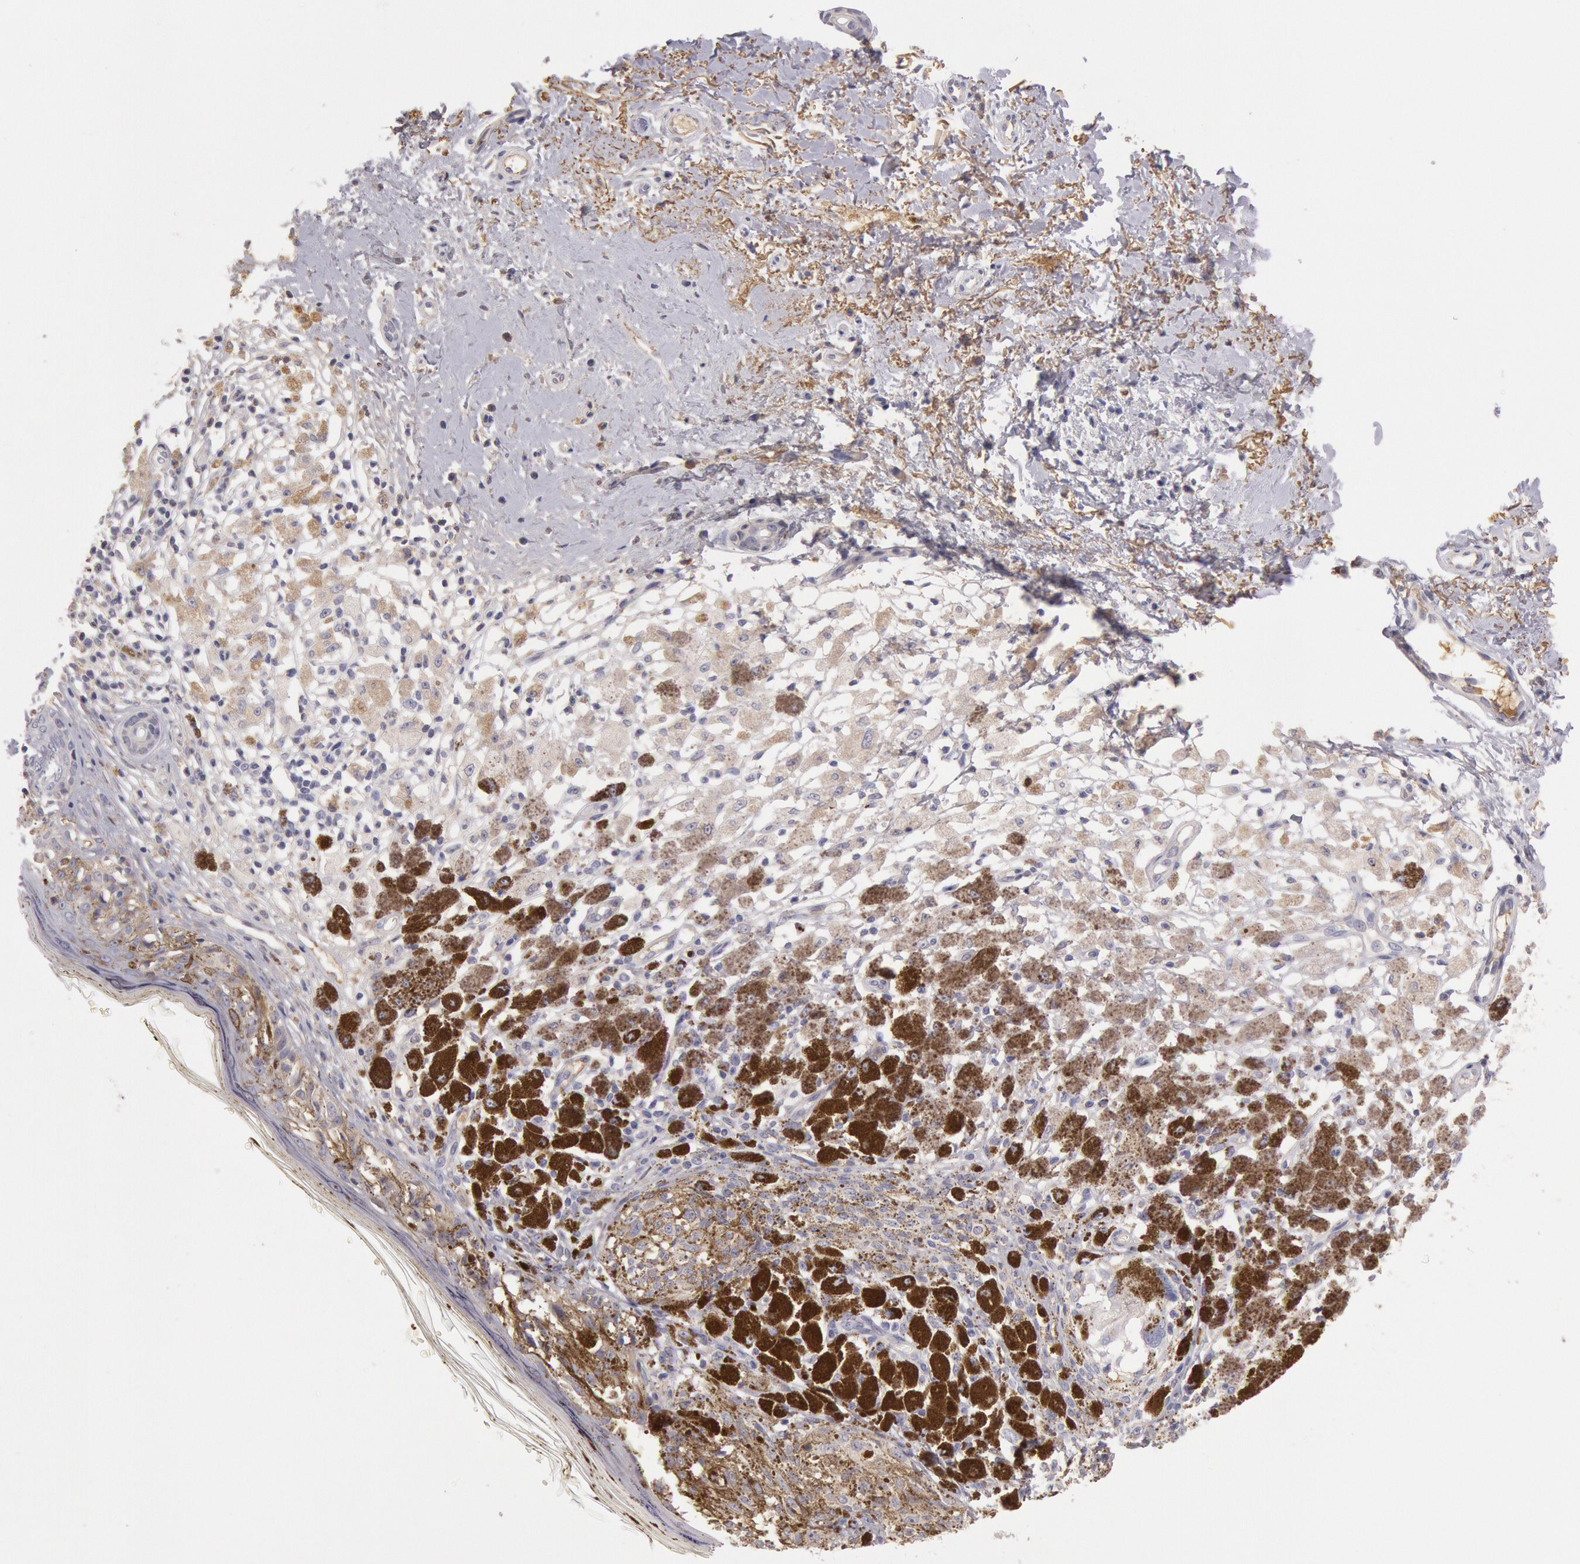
{"staining": {"intensity": "negative", "quantity": "none", "location": "none"}, "tissue": "melanoma", "cell_type": "Tumor cells", "image_type": "cancer", "snomed": [{"axis": "morphology", "description": "Malignant melanoma, NOS"}, {"axis": "topography", "description": "Skin"}], "caption": "Histopathology image shows no protein staining in tumor cells of malignant melanoma tissue.", "gene": "C1R", "patient": {"sex": "male", "age": 88}}